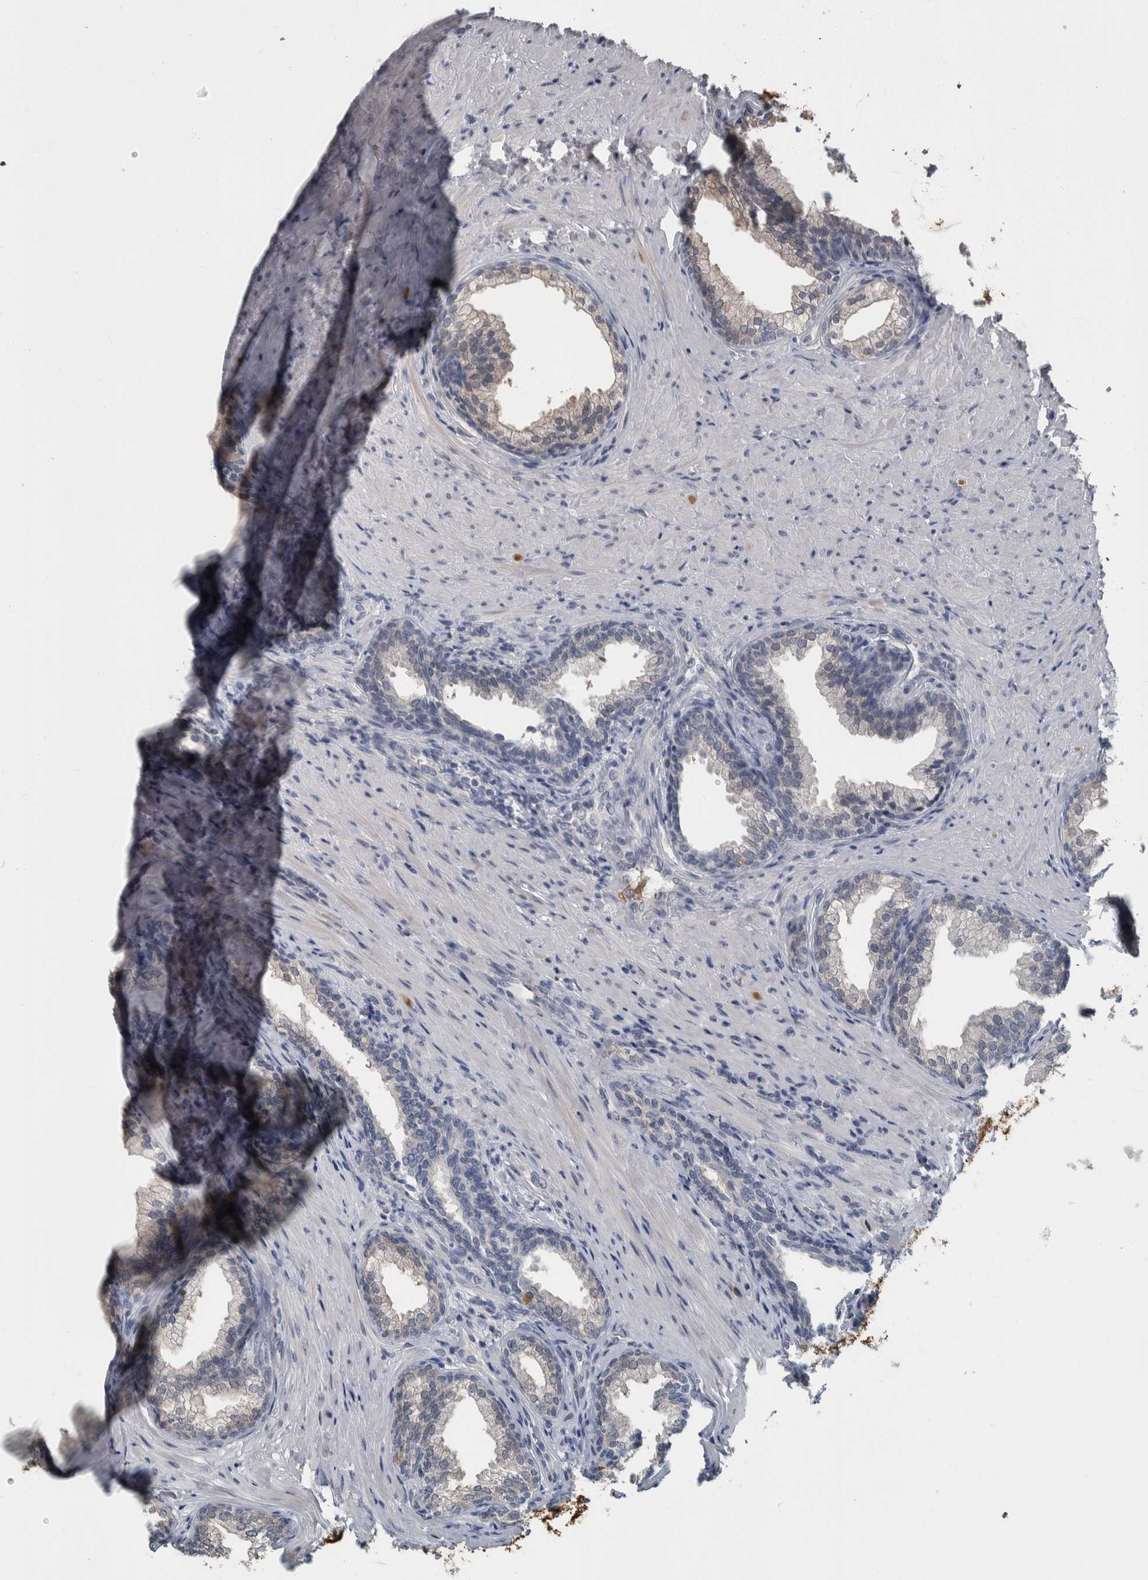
{"staining": {"intensity": "weak", "quantity": "<25%", "location": "cytoplasmic/membranous"}, "tissue": "prostate", "cell_type": "Glandular cells", "image_type": "normal", "snomed": [{"axis": "morphology", "description": "Normal tissue, NOS"}, {"axis": "topography", "description": "Prostate"}], "caption": "Image shows no significant protein staining in glandular cells of unremarkable prostate. (DAB (3,3'-diaminobenzidine) IHC, high magnification).", "gene": "CAVIN4", "patient": {"sex": "male", "age": 76}}